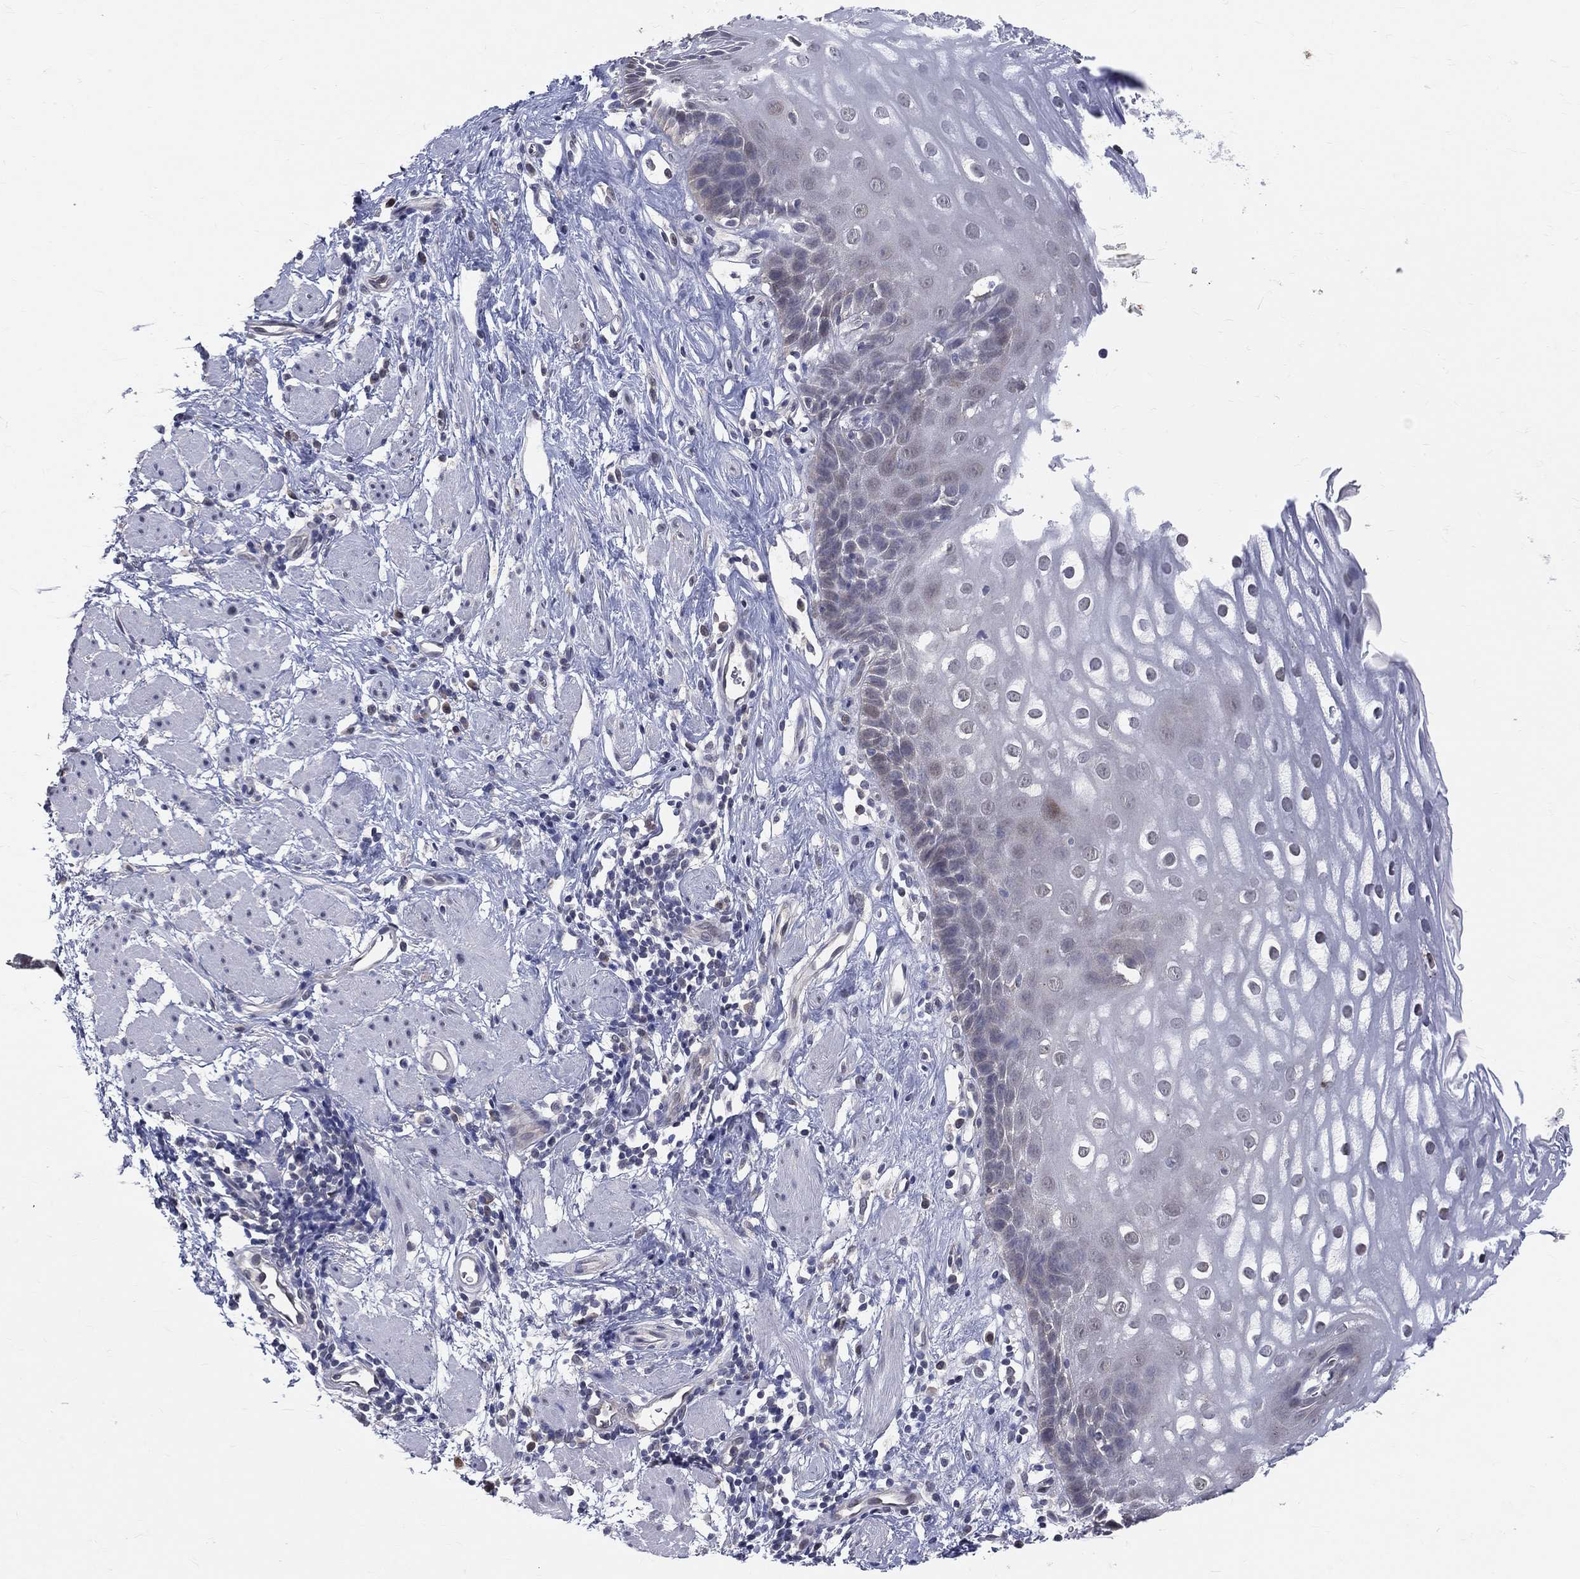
{"staining": {"intensity": "negative", "quantity": "none", "location": "none"}, "tissue": "esophagus", "cell_type": "Squamous epithelial cells", "image_type": "normal", "snomed": [{"axis": "morphology", "description": "Normal tissue, NOS"}, {"axis": "topography", "description": "Esophagus"}], "caption": "IHC of unremarkable esophagus shows no positivity in squamous epithelial cells. (DAB IHC visualized using brightfield microscopy, high magnification).", "gene": "DLG4", "patient": {"sex": "male", "age": 64}}